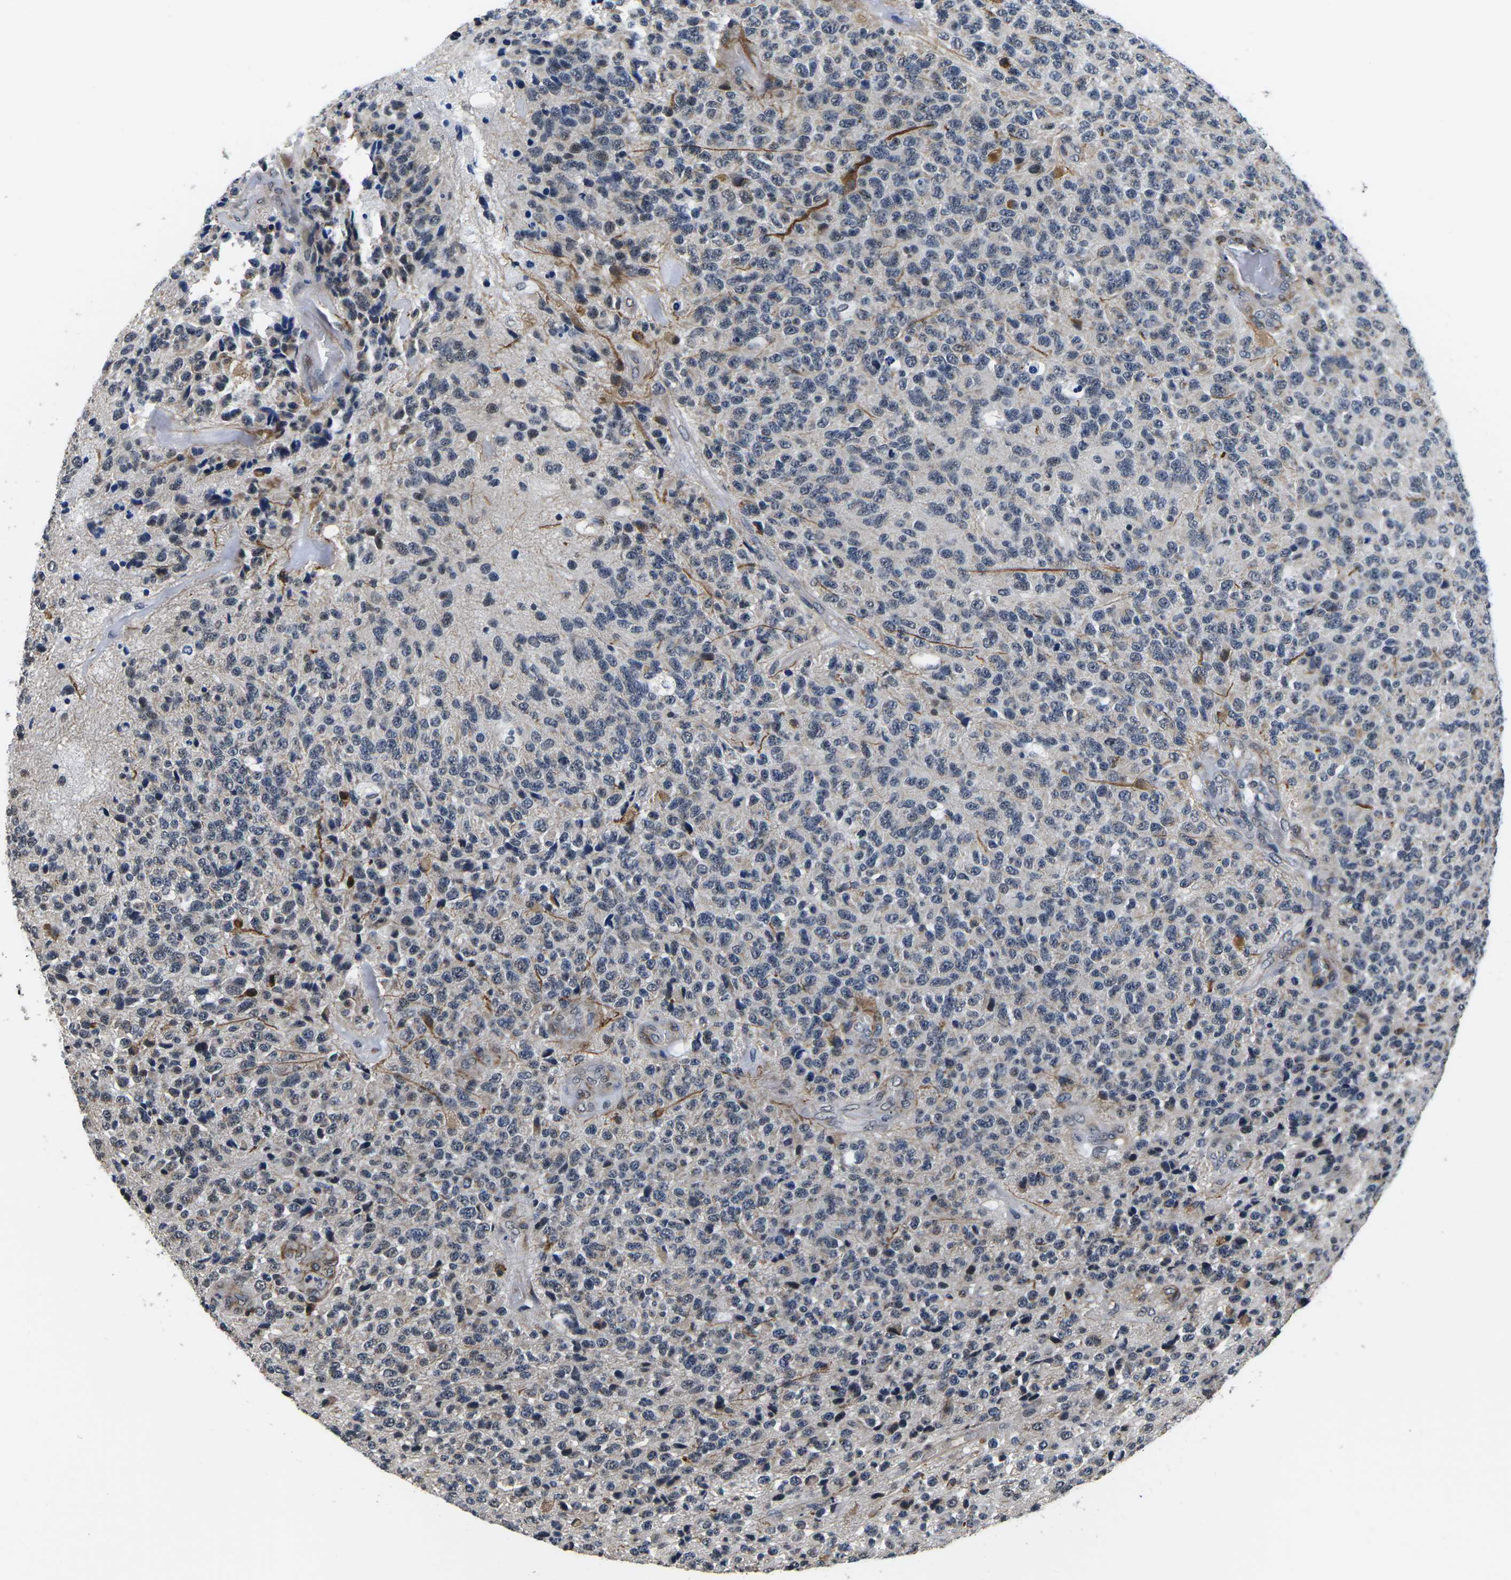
{"staining": {"intensity": "weak", "quantity": "<25%", "location": "nuclear"}, "tissue": "glioma", "cell_type": "Tumor cells", "image_type": "cancer", "snomed": [{"axis": "morphology", "description": "Glioma, malignant, High grade"}, {"axis": "topography", "description": "pancreas cauda"}], "caption": "Image shows no protein staining in tumor cells of malignant glioma (high-grade) tissue. The staining was performed using DAB to visualize the protein expression in brown, while the nuclei were stained in blue with hematoxylin (Magnification: 20x).", "gene": "CCNE1", "patient": {"sex": "male", "age": 60}}